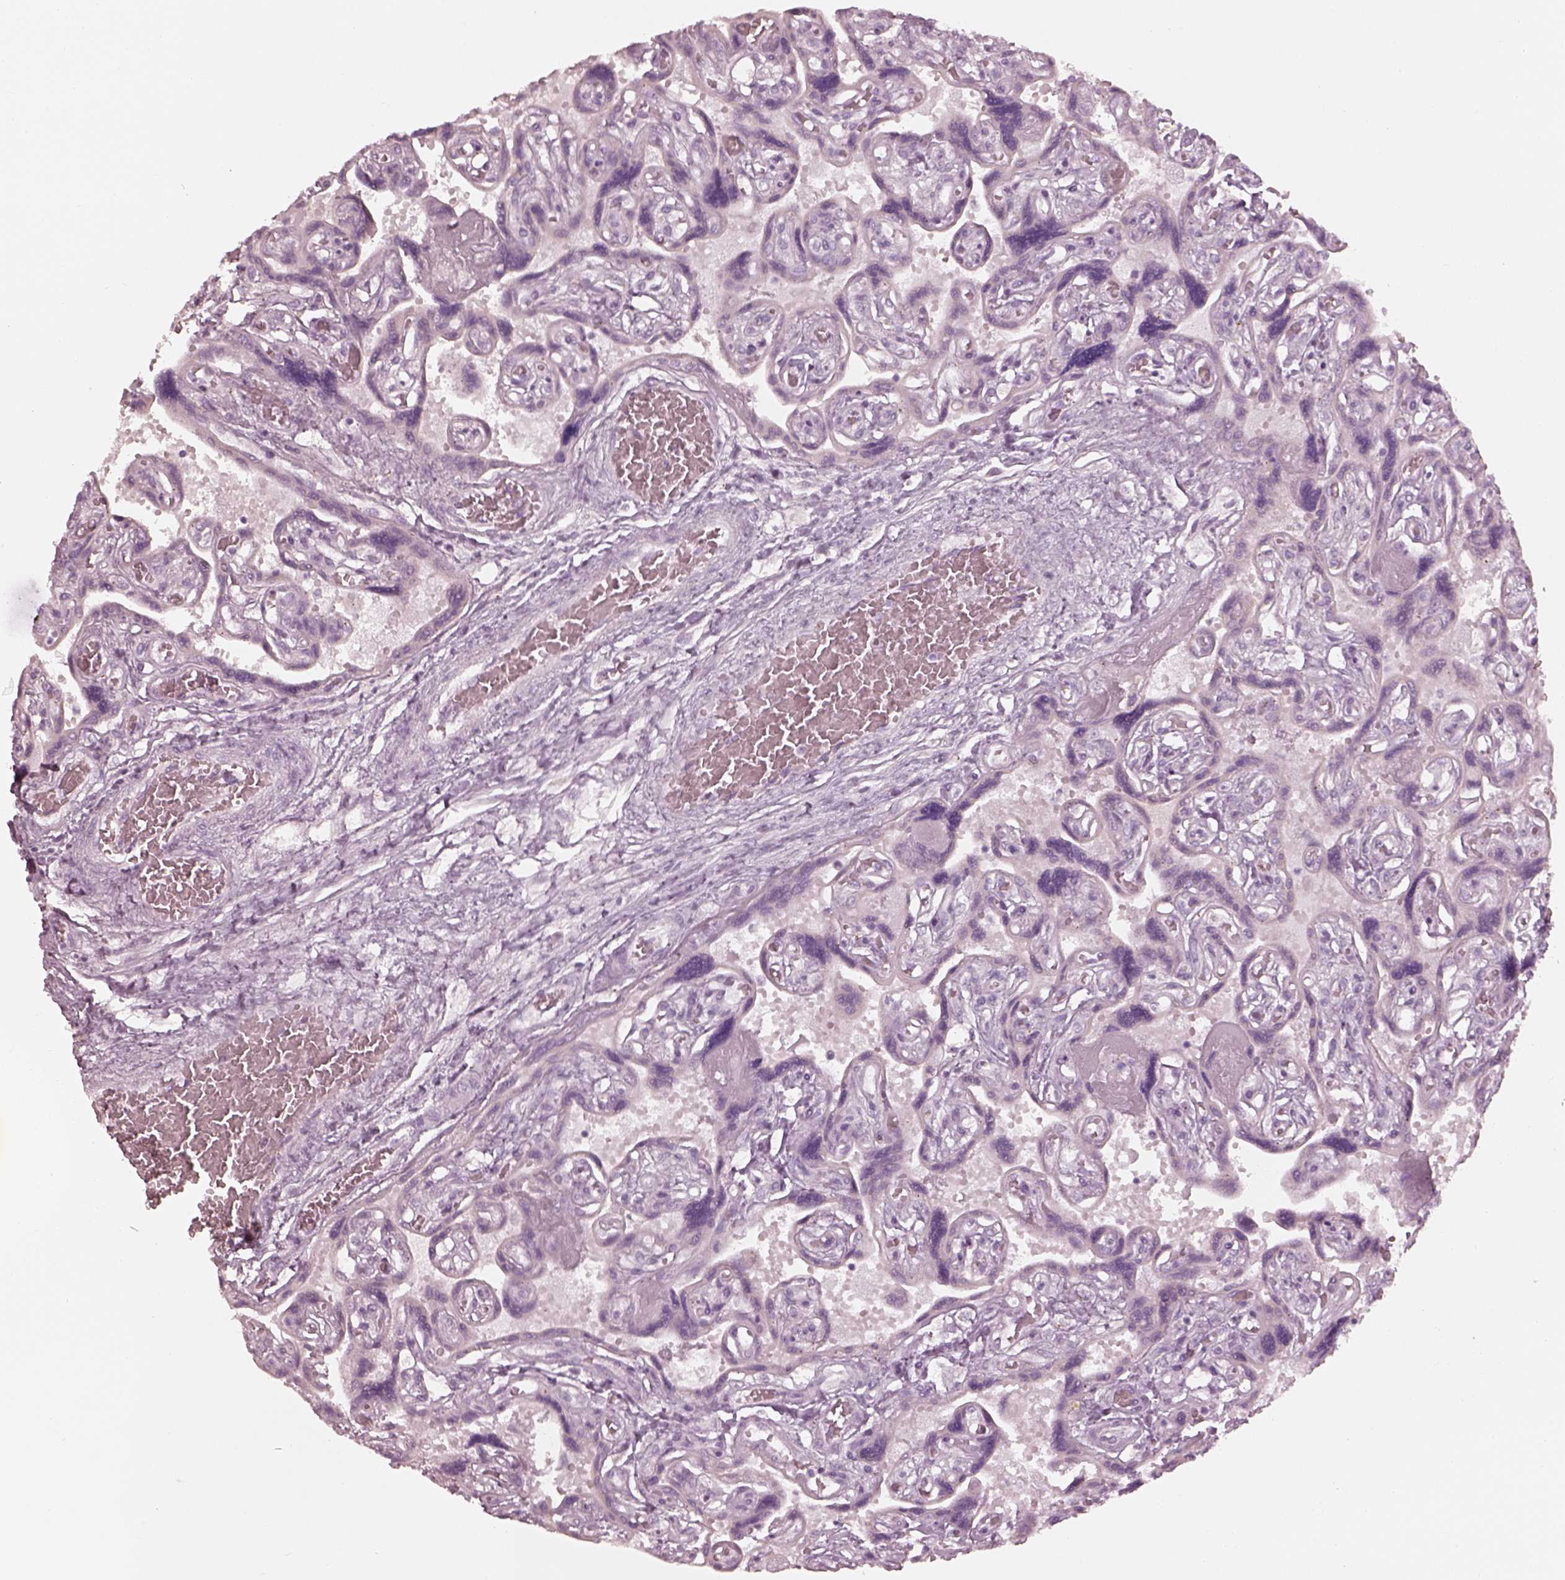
{"staining": {"intensity": "negative", "quantity": "none", "location": "none"}, "tissue": "placenta", "cell_type": "Decidual cells", "image_type": "normal", "snomed": [{"axis": "morphology", "description": "Normal tissue, NOS"}, {"axis": "topography", "description": "Placenta"}], "caption": "Immunohistochemical staining of normal human placenta exhibits no significant staining in decidual cells. The staining is performed using DAB (3,3'-diaminobenzidine) brown chromogen with nuclei counter-stained in using hematoxylin.", "gene": "KRTAP24", "patient": {"sex": "female", "age": 32}}